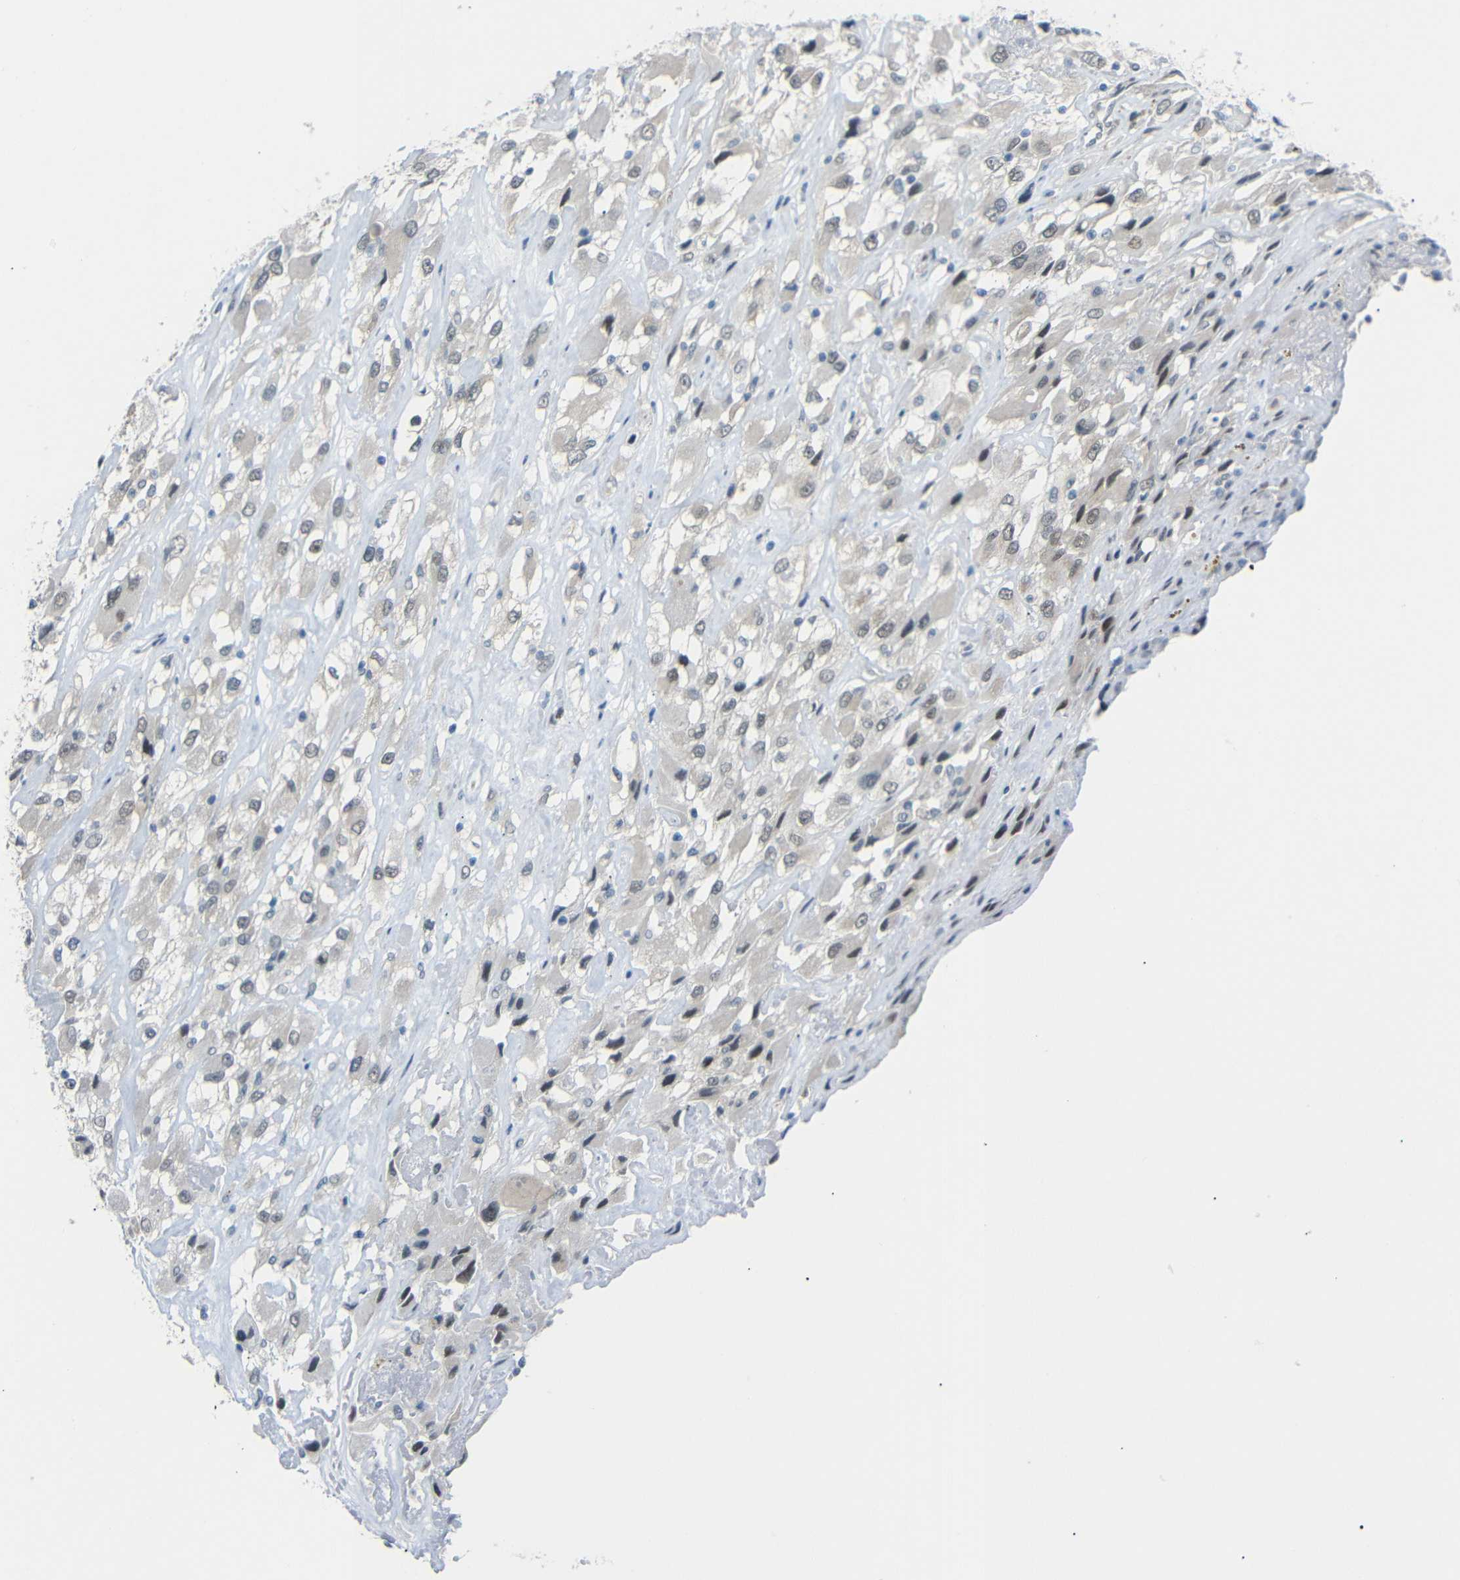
{"staining": {"intensity": "weak", "quantity": "<25%", "location": "nuclear"}, "tissue": "renal cancer", "cell_type": "Tumor cells", "image_type": "cancer", "snomed": [{"axis": "morphology", "description": "Adenocarcinoma, NOS"}, {"axis": "topography", "description": "Kidney"}], "caption": "An IHC image of renal cancer (adenocarcinoma) is shown. There is no staining in tumor cells of renal cancer (adenocarcinoma).", "gene": "GPR158", "patient": {"sex": "female", "age": 52}}